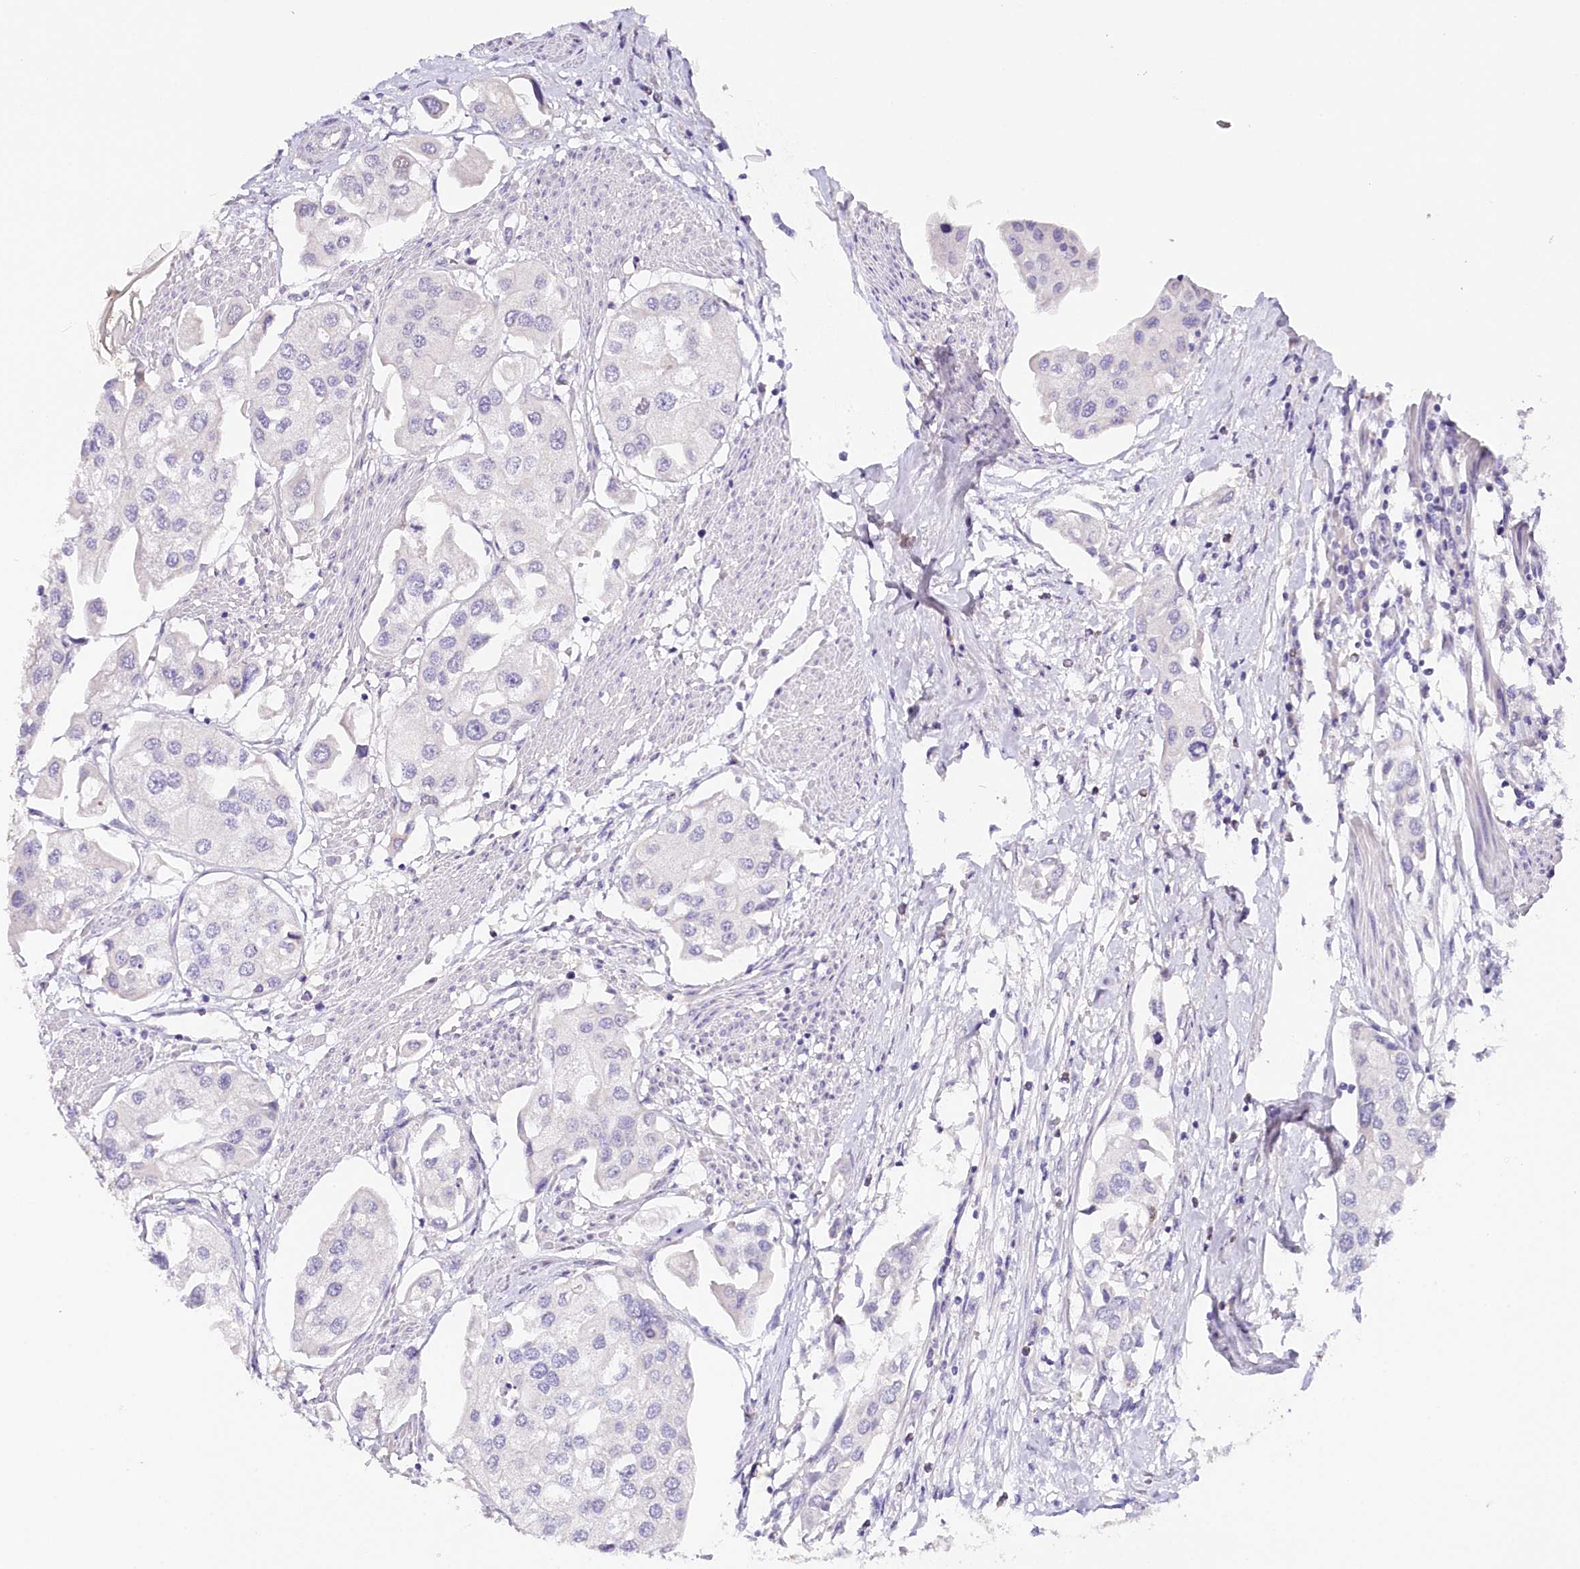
{"staining": {"intensity": "negative", "quantity": "none", "location": "none"}, "tissue": "urothelial cancer", "cell_type": "Tumor cells", "image_type": "cancer", "snomed": [{"axis": "morphology", "description": "Urothelial carcinoma, High grade"}, {"axis": "topography", "description": "Urinary bladder"}], "caption": "Micrograph shows no protein expression in tumor cells of urothelial cancer tissue.", "gene": "TP53", "patient": {"sex": "male", "age": 64}}